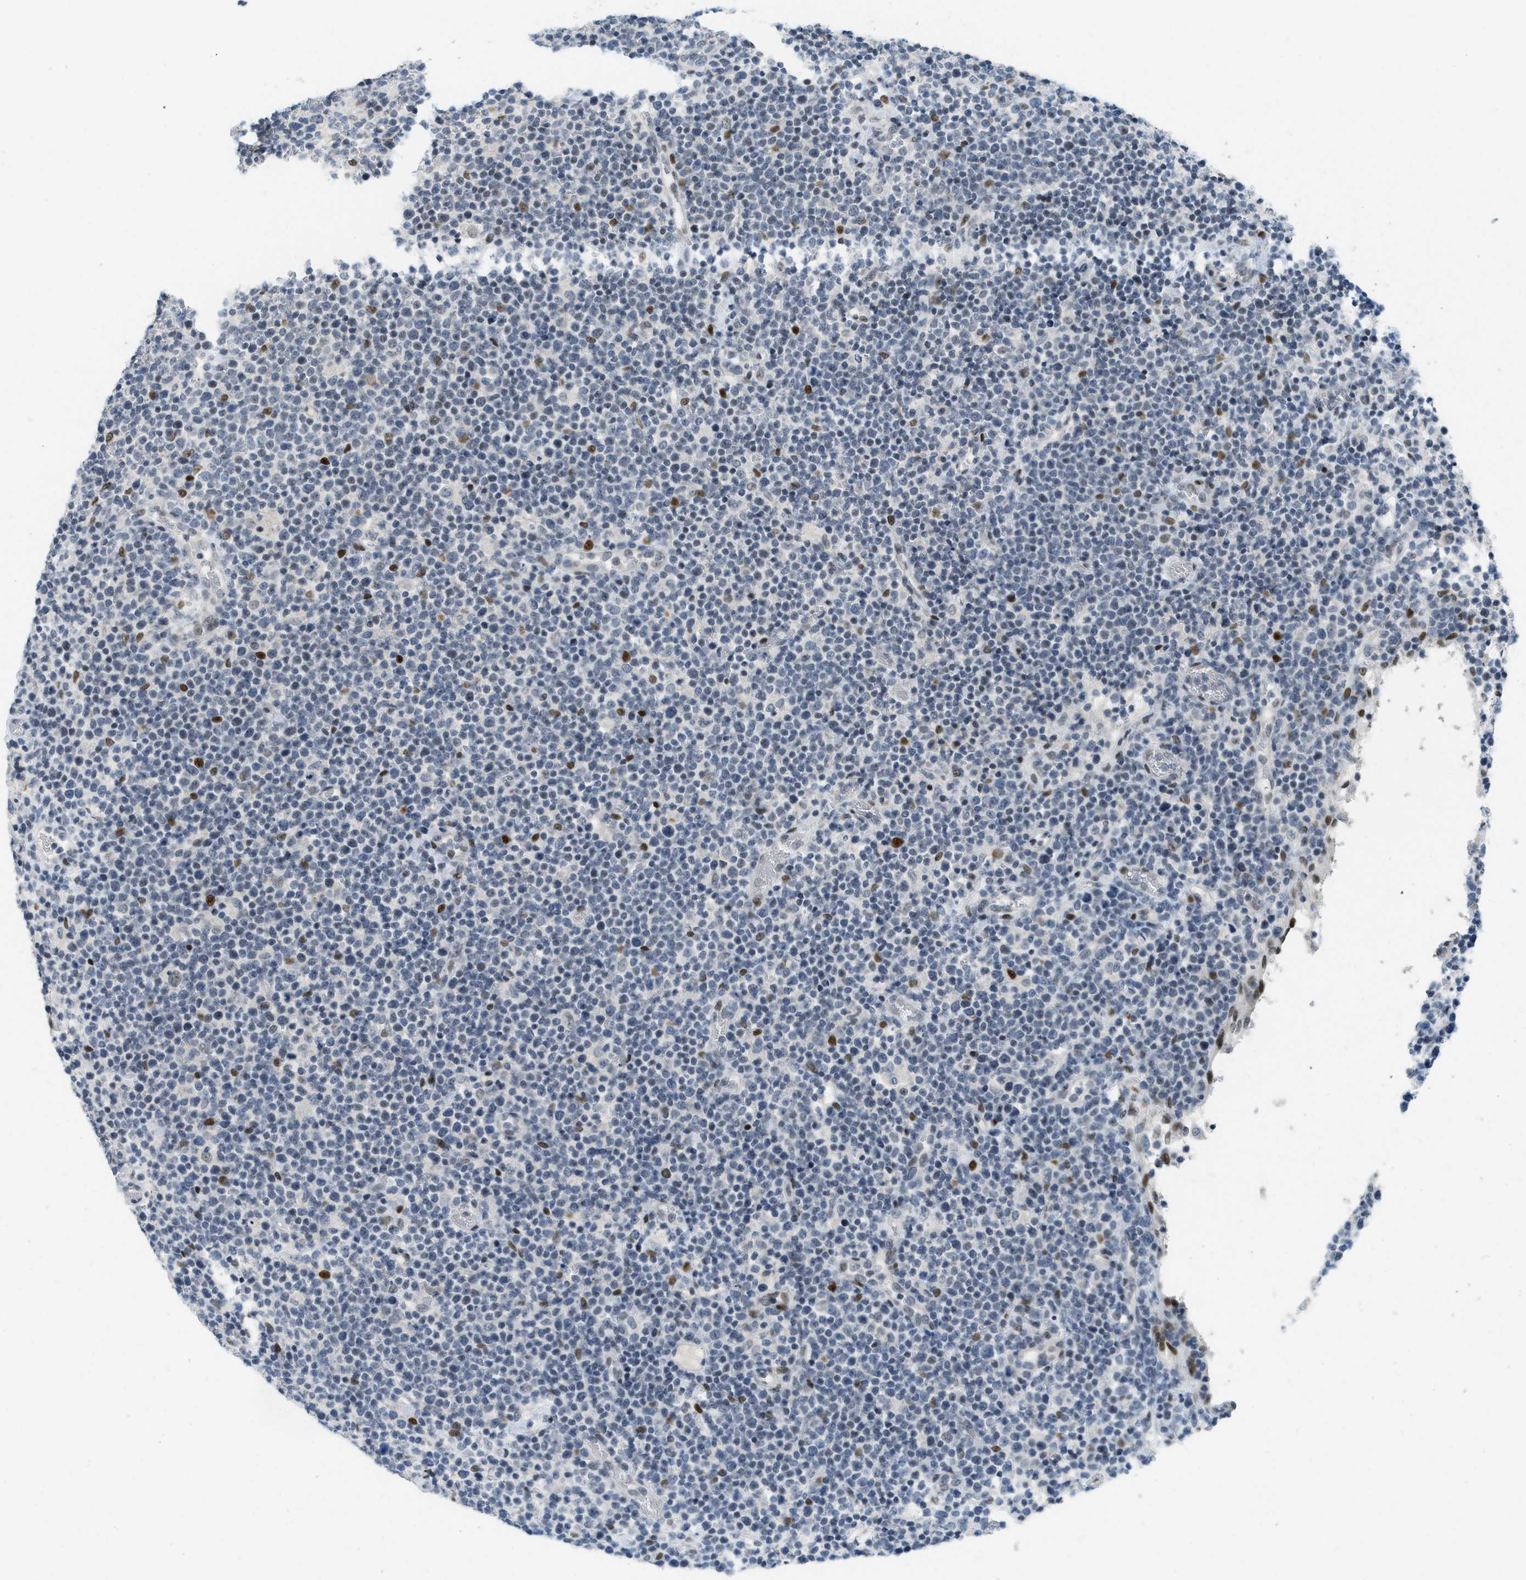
{"staining": {"intensity": "moderate", "quantity": "<25%", "location": "nuclear"}, "tissue": "lymphoma", "cell_type": "Tumor cells", "image_type": "cancer", "snomed": [{"axis": "morphology", "description": "Malignant lymphoma, non-Hodgkin's type, High grade"}, {"axis": "topography", "description": "Lymph node"}], "caption": "Lymphoma stained for a protein (brown) displays moderate nuclear positive positivity in approximately <25% of tumor cells.", "gene": "PBX1", "patient": {"sex": "male", "age": 61}}